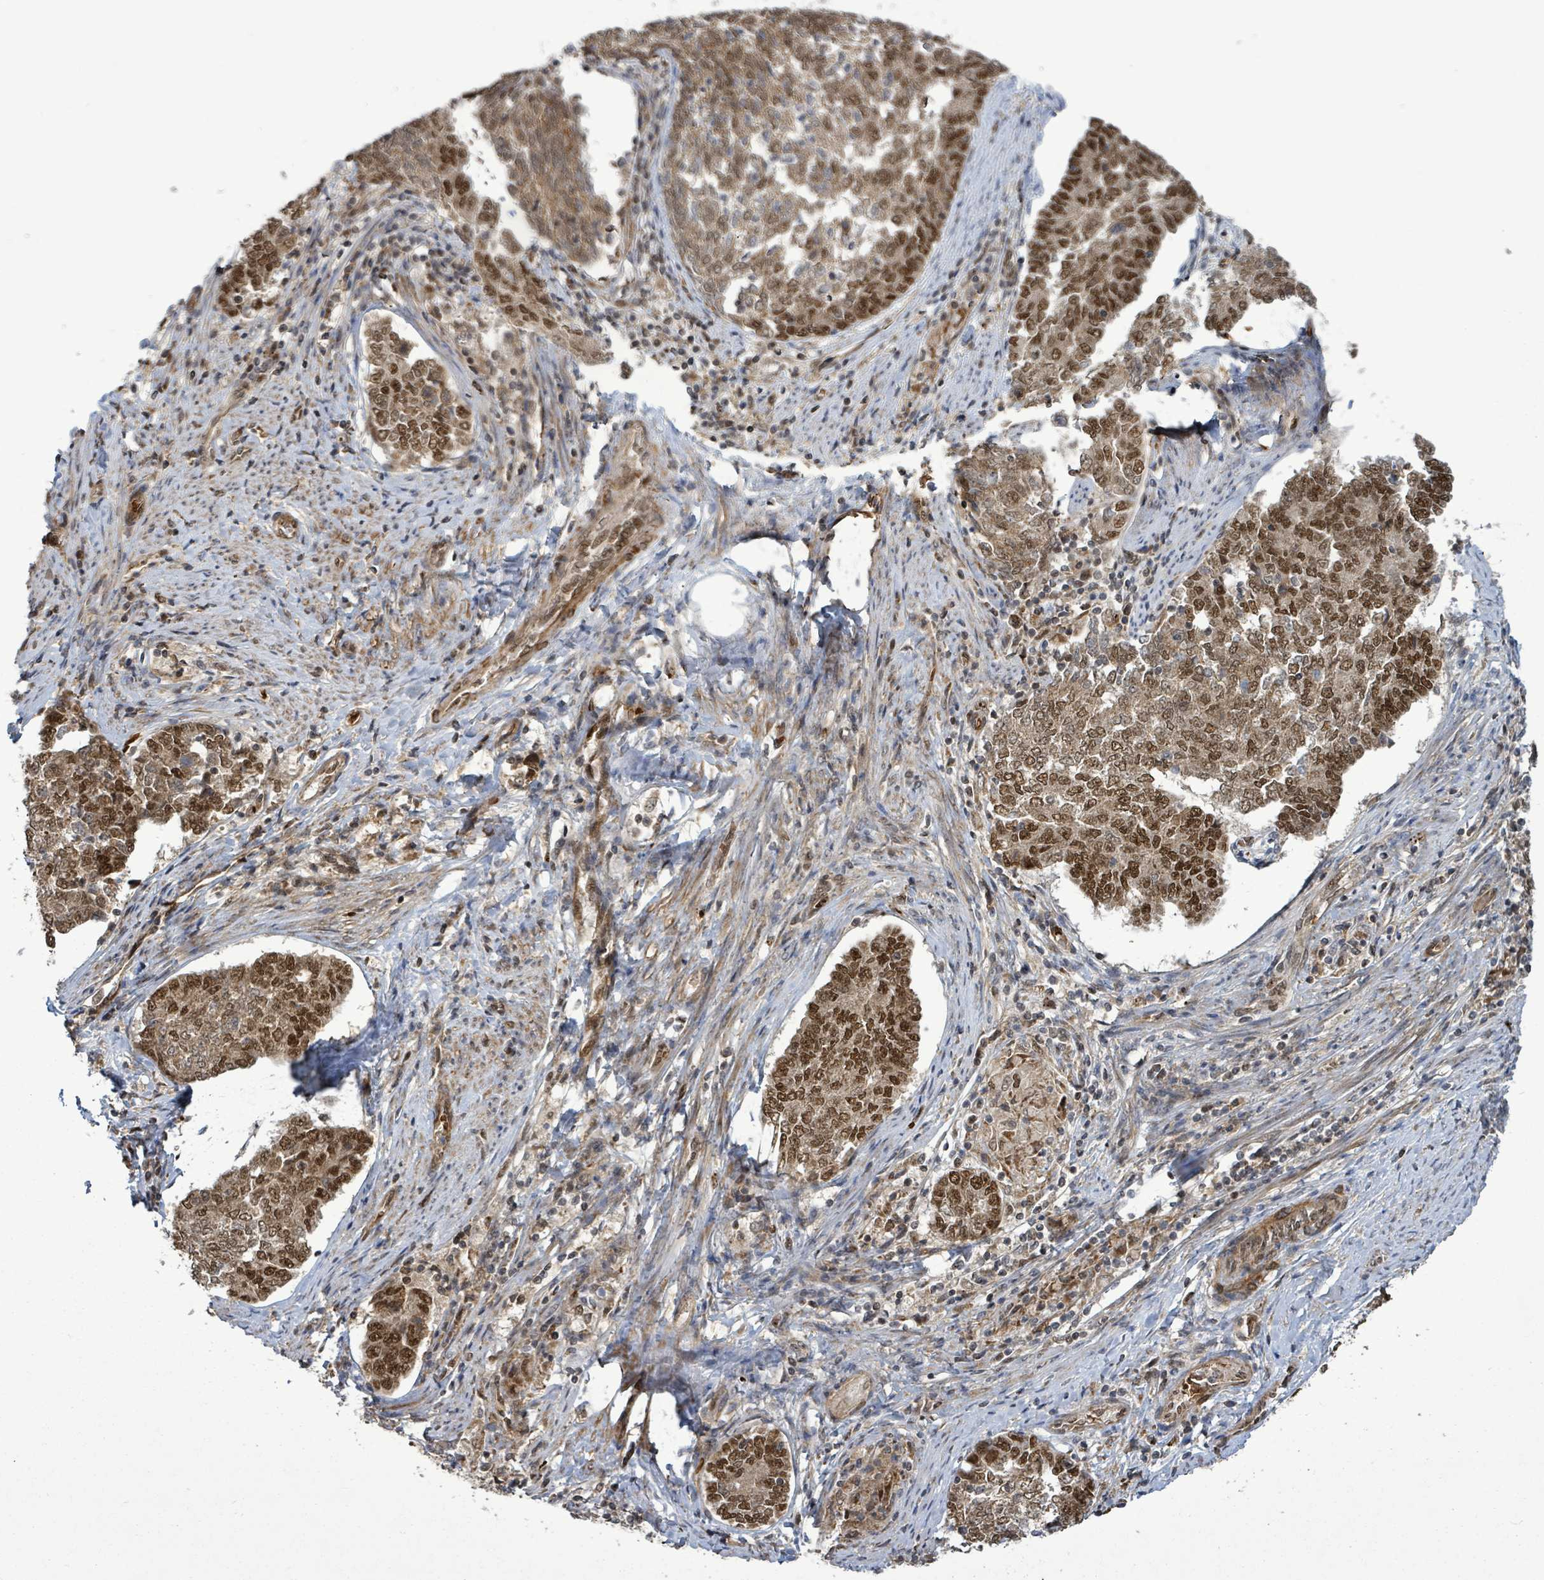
{"staining": {"intensity": "moderate", "quantity": ">75%", "location": "cytoplasmic/membranous,nuclear"}, "tissue": "endometrial cancer", "cell_type": "Tumor cells", "image_type": "cancer", "snomed": [{"axis": "morphology", "description": "Adenocarcinoma, NOS"}, {"axis": "topography", "description": "Endometrium"}], "caption": "Moderate cytoplasmic/membranous and nuclear expression for a protein is seen in approximately >75% of tumor cells of endometrial adenocarcinoma using immunohistochemistry.", "gene": "PATZ1", "patient": {"sex": "female", "age": 80}}